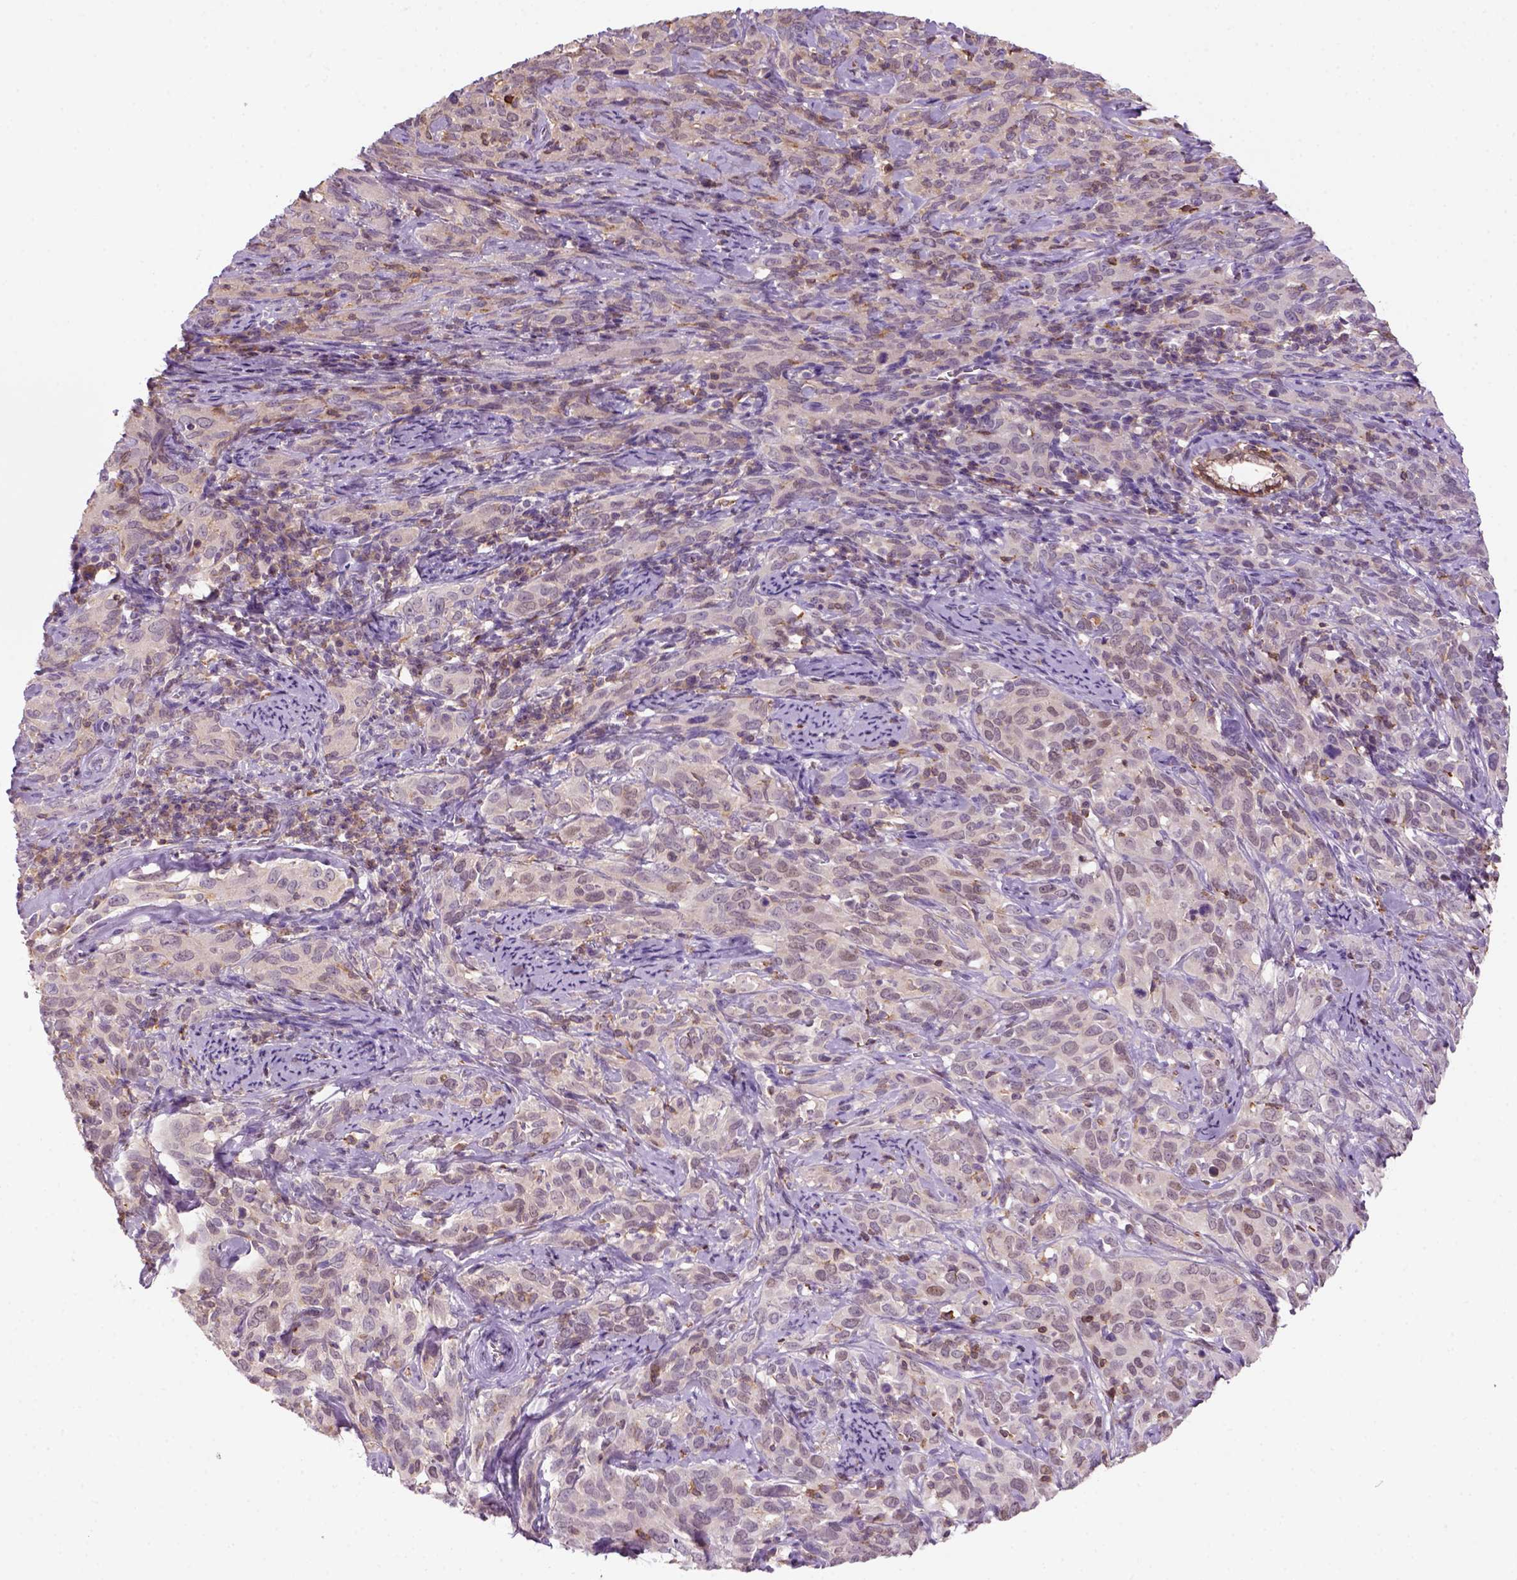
{"staining": {"intensity": "negative", "quantity": "none", "location": "none"}, "tissue": "cervical cancer", "cell_type": "Tumor cells", "image_type": "cancer", "snomed": [{"axis": "morphology", "description": "Normal tissue, NOS"}, {"axis": "morphology", "description": "Squamous cell carcinoma, NOS"}, {"axis": "topography", "description": "Cervix"}], "caption": "This is an IHC histopathology image of cervical squamous cell carcinoma. There is no positivity in tumor cells.", "gene": "GOT1", "patient": {"sex": "female", "age": 51}}